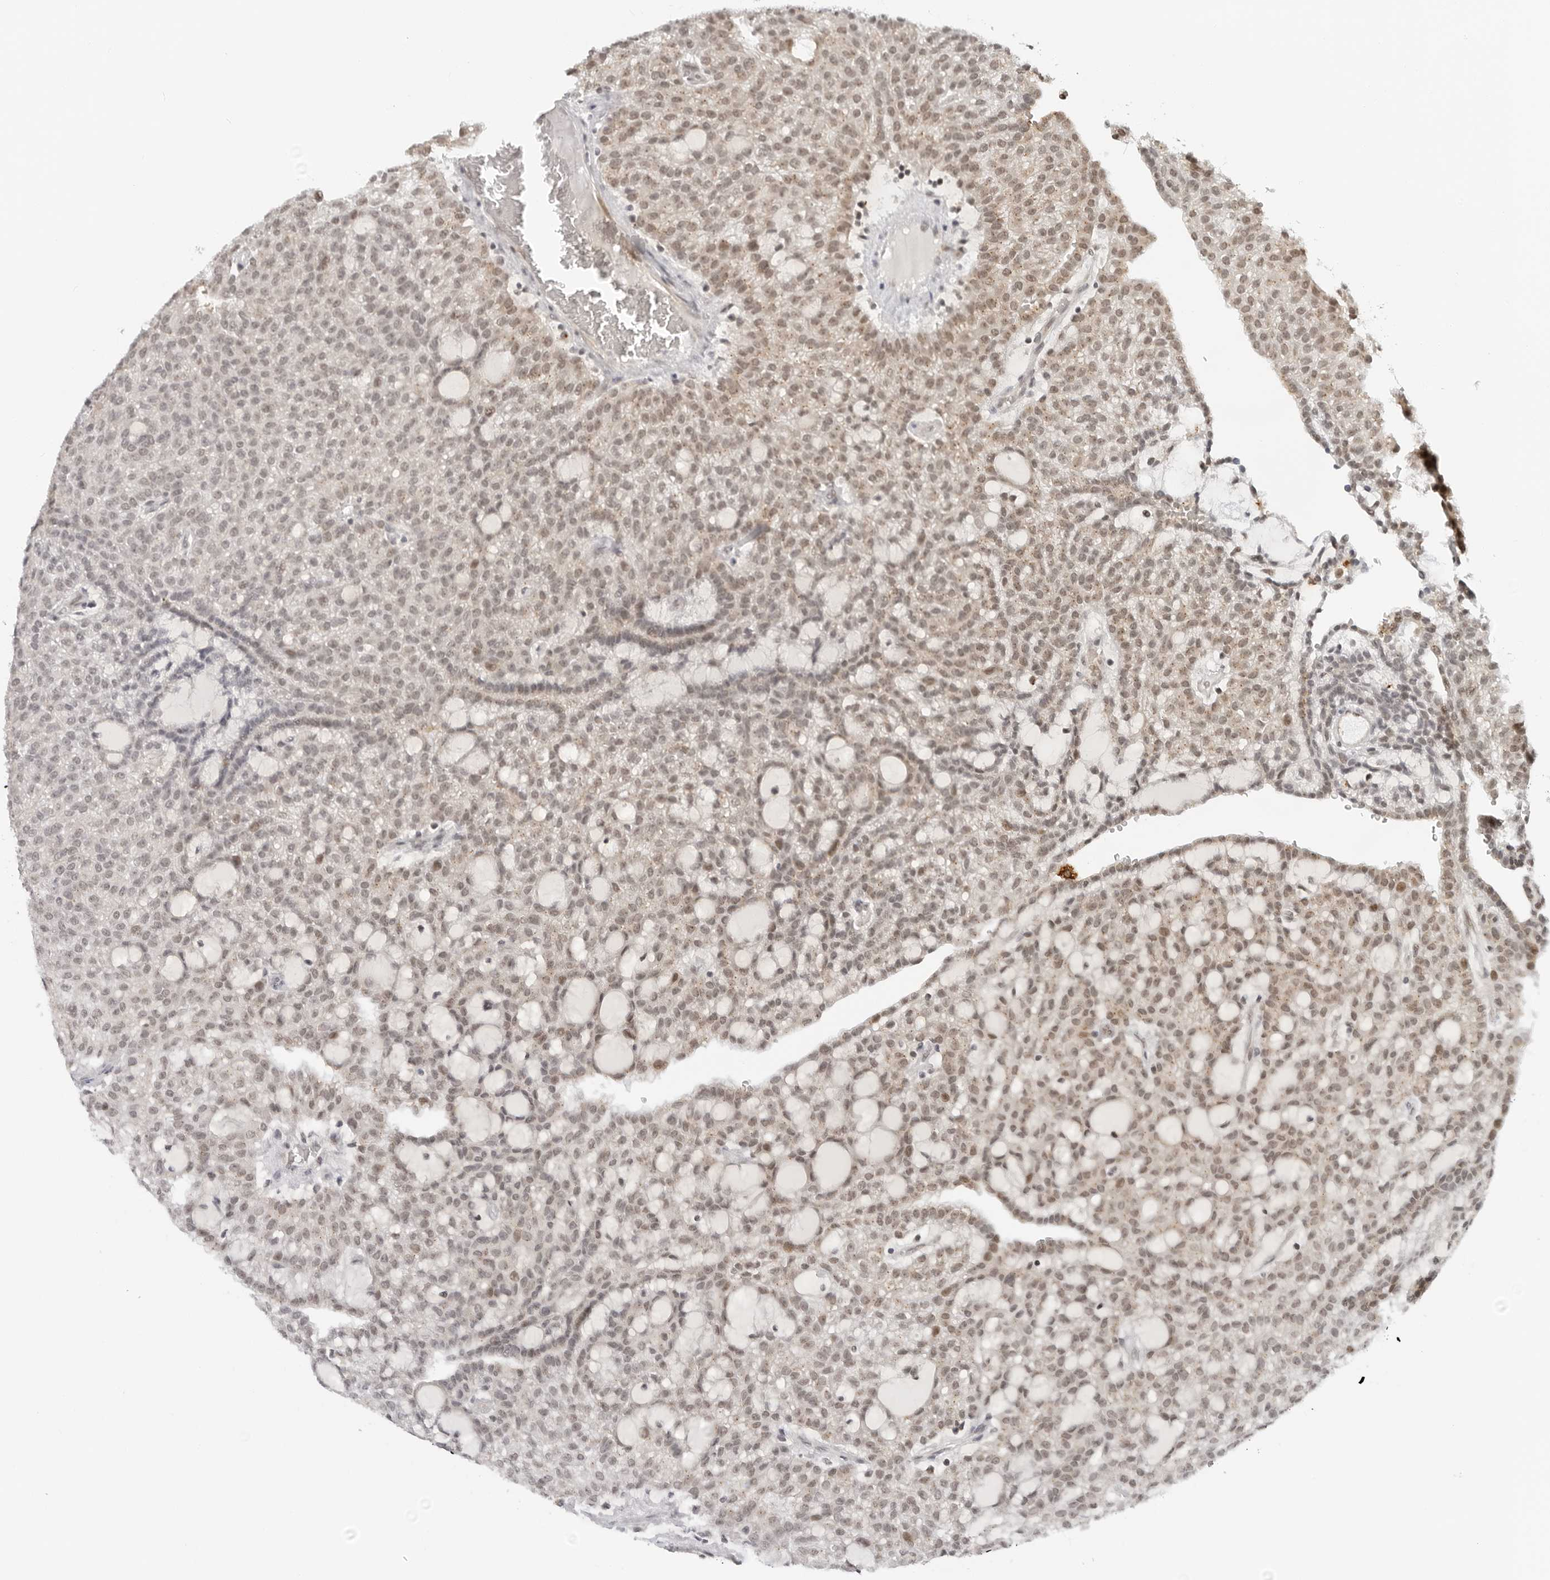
{"staining": {"intensity": "weak", "quantity": ">75%", "location": "nuclear"}, "tissue": "renal cancer", "cell_type": "Tumor cells", "image_type": "cancer", "snomed": [{"axis": "morphology", "description": "Adenocarcinoma, NOS"}, {"axis": "topography", "description": "Kidney"}], "caption": "Human renal cancer (adenocarcinoma) stained with a brown dye shows weak nuclear positive positivity in approximately >75% of tumor cells.", "gene": "TOX4", "patient": {"sex": "male", "age": 63}}